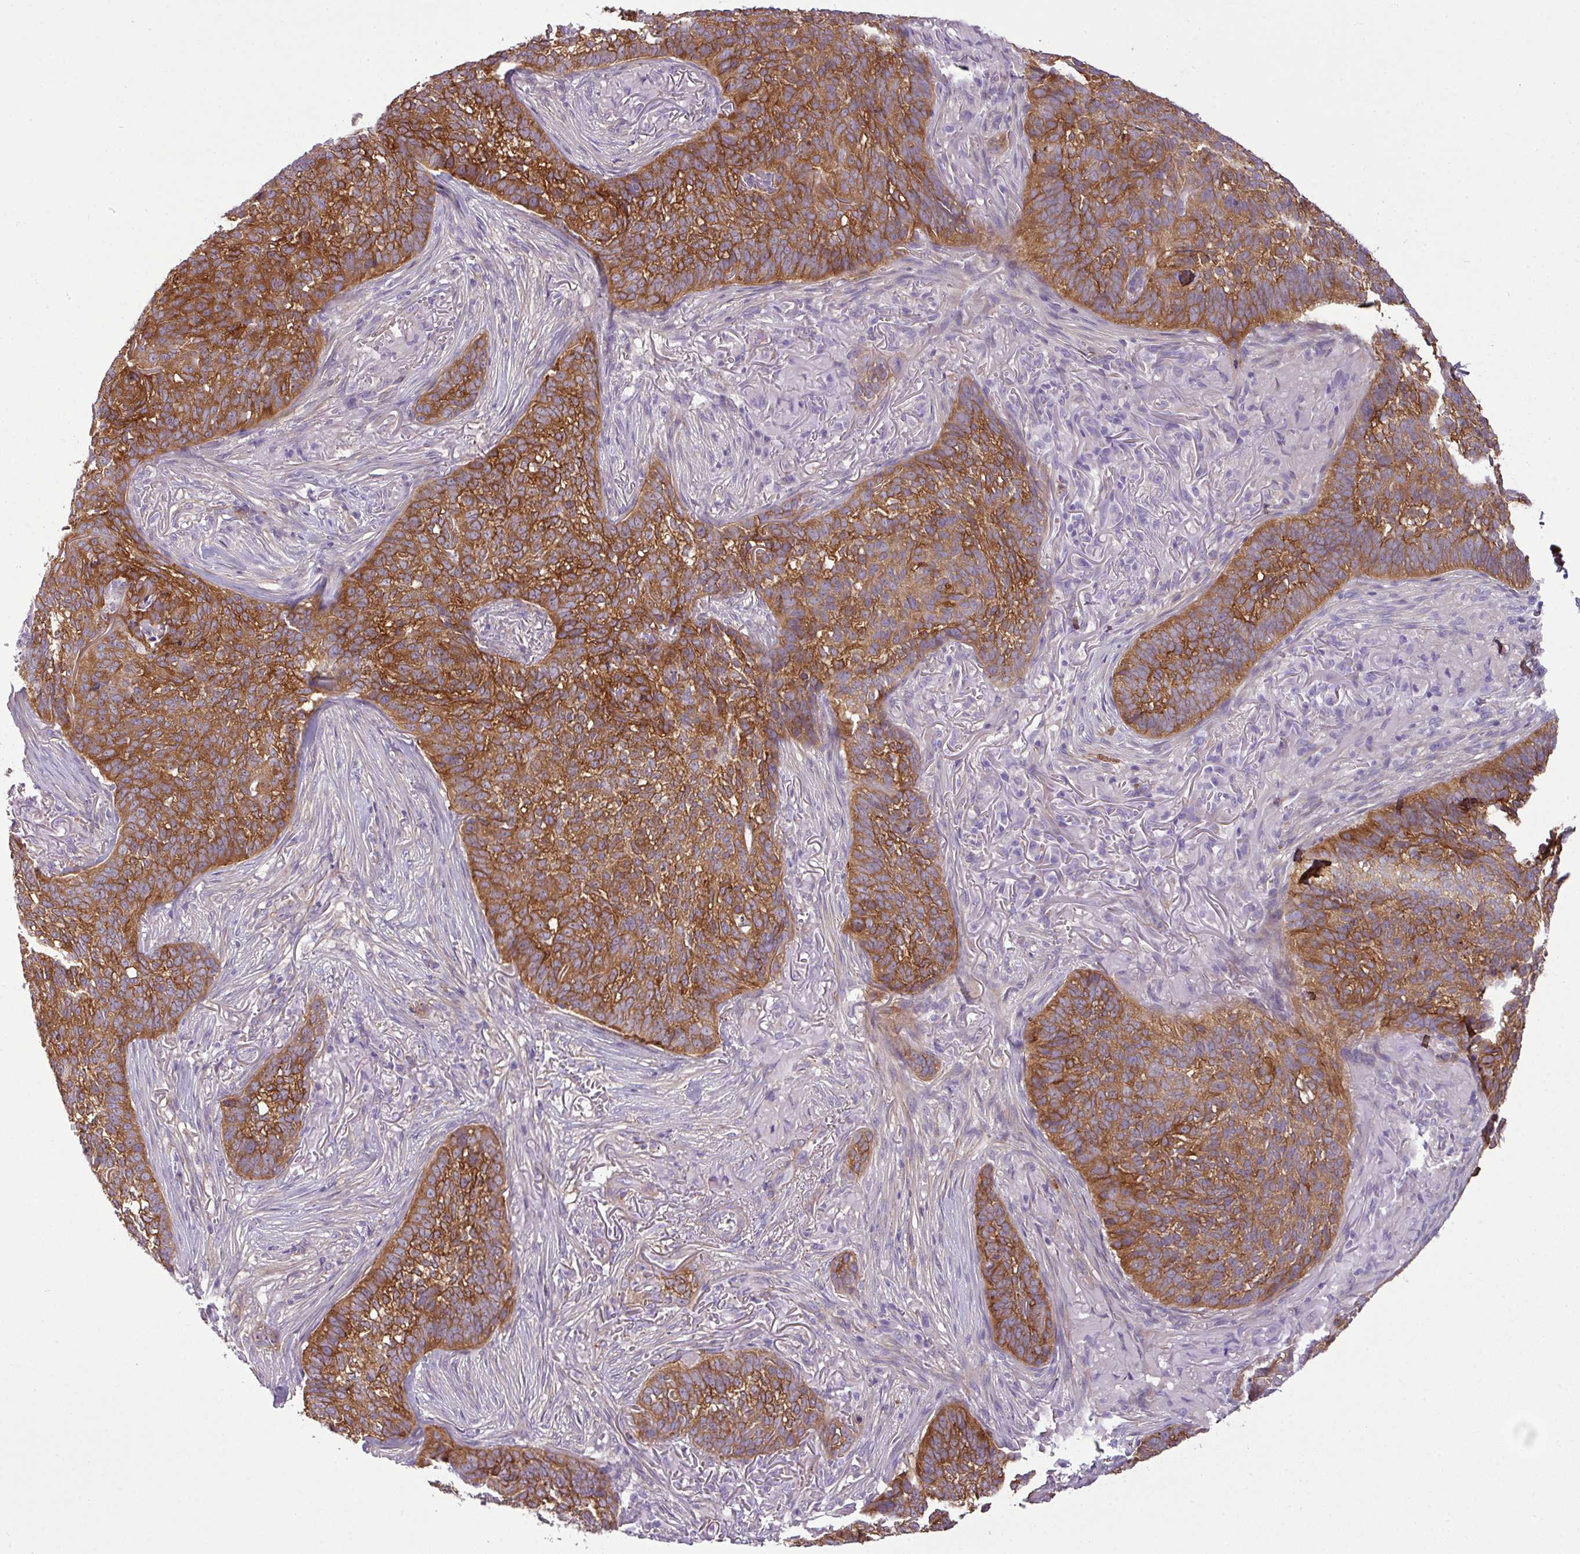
{"staining": {"intensity": "moderate", "quantity": ">75%", "location": "cytoplasmic/membranous"}, "tissue": "skin cancer", "cell_type": "Tumor cells", "image_type": "cancer", "snomed": [{"axis": "morphology", "description": "Basal cell carcinoma"}, {"axis": "topography", "description": "Skin"}], "caption": "Basal cell carcinoma (skin) tissue reveals moderate cytoplasmic/membranous staining in approximately >75% of tumor cells, visualized by immunohistochemistry.", "gene": "PARD6G", "patient": {"sex": "male", "age": 85}}